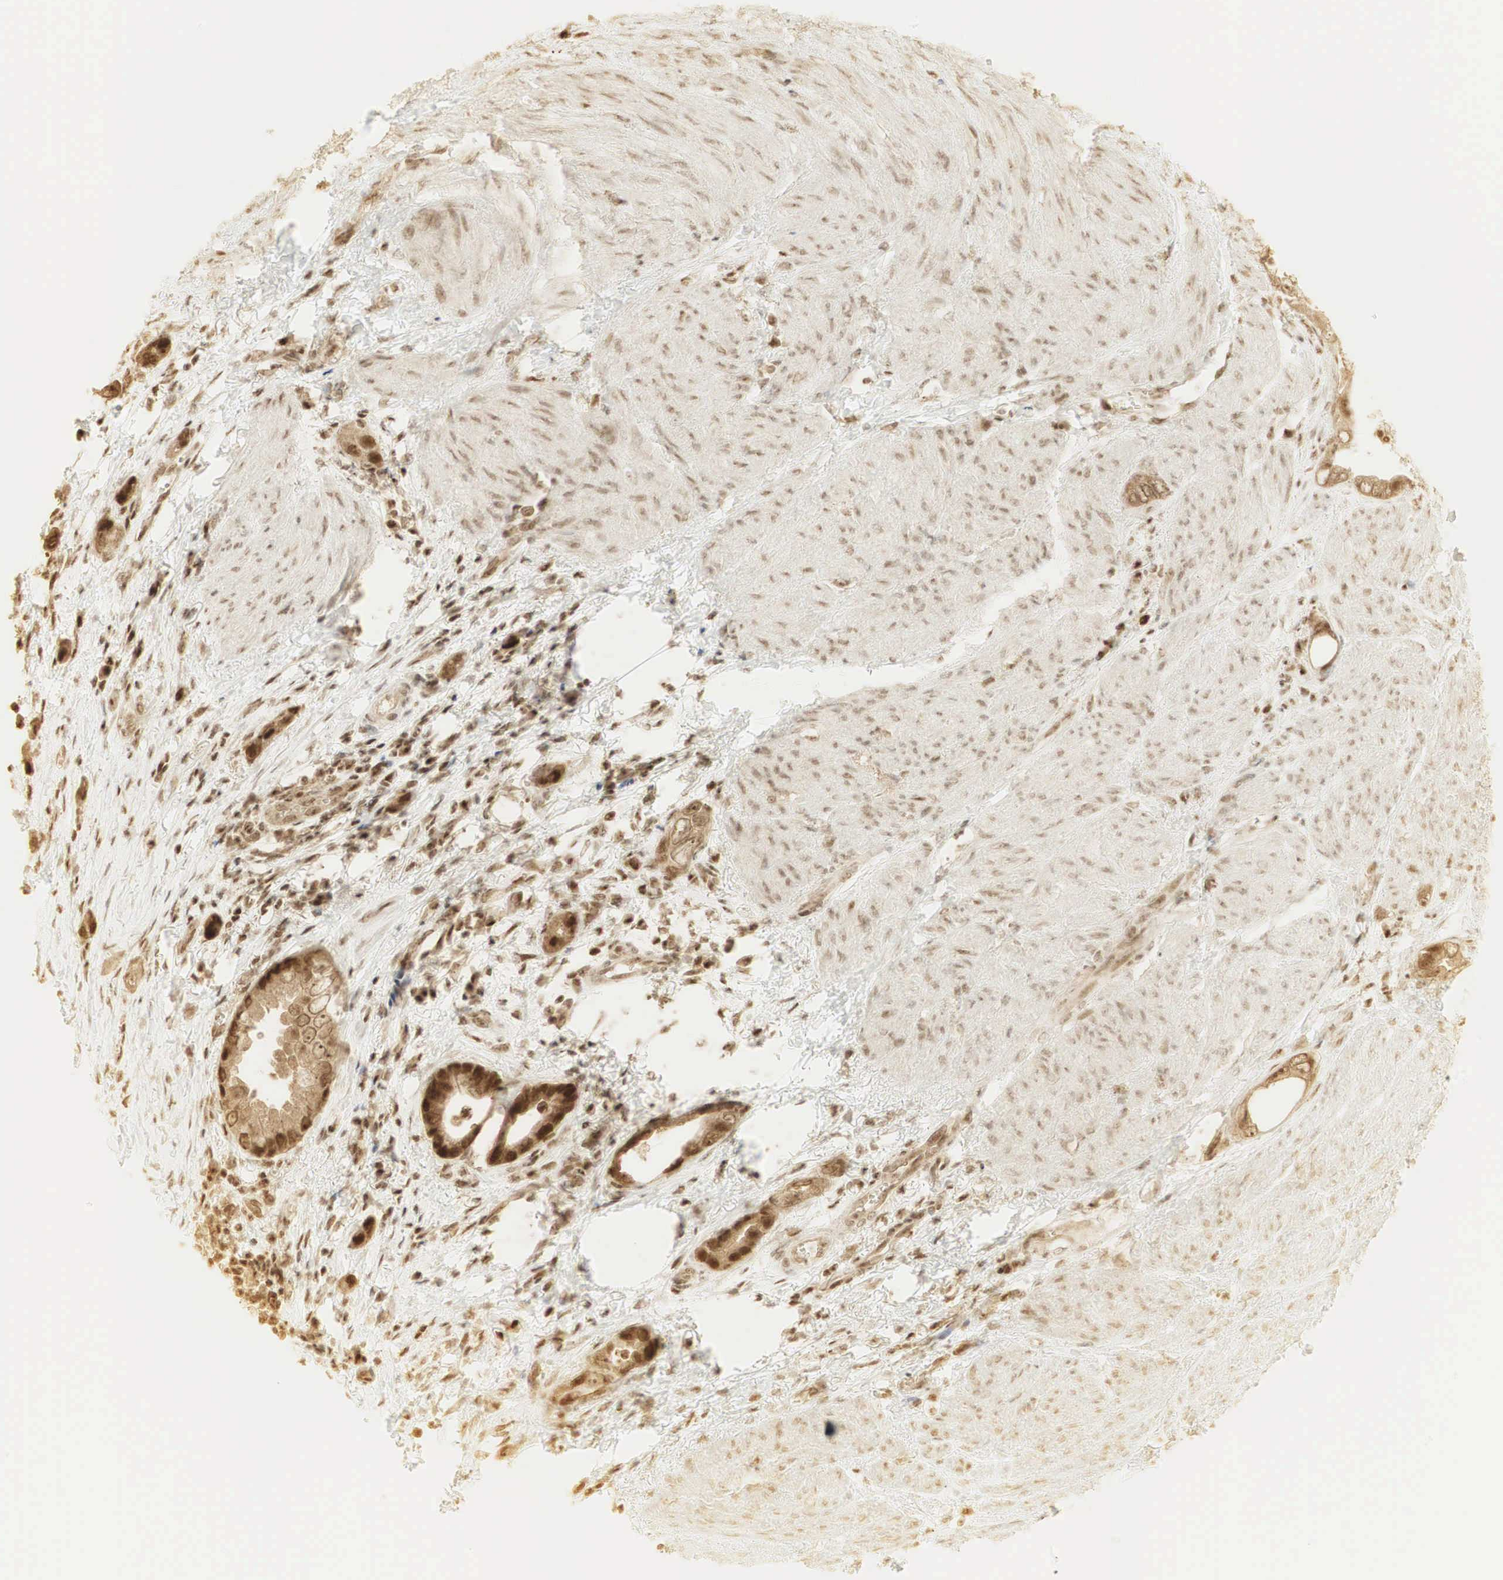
{"staining": {"intensity": "strong", "quantity": ">75%", "location": "cytoplasmic/membranous,nuclear"}, "tissue": "stomach cancer", "cell_type": "Tumor cells", "image_type": "cancer", "snomed": [{"axis": "morphology", "description": "Adenocarcinoma, NOS"}, {"axis": "topography", "description": "Stomach"}], "caption": "Protein staining of stomach cancer tissue demonstrates strong cytoplasmic/membranous and nuclear positivity in approximately >75% of tumor cells.", "gene": "RNF113A", "patient": {"sex": "male", "age": 78}}